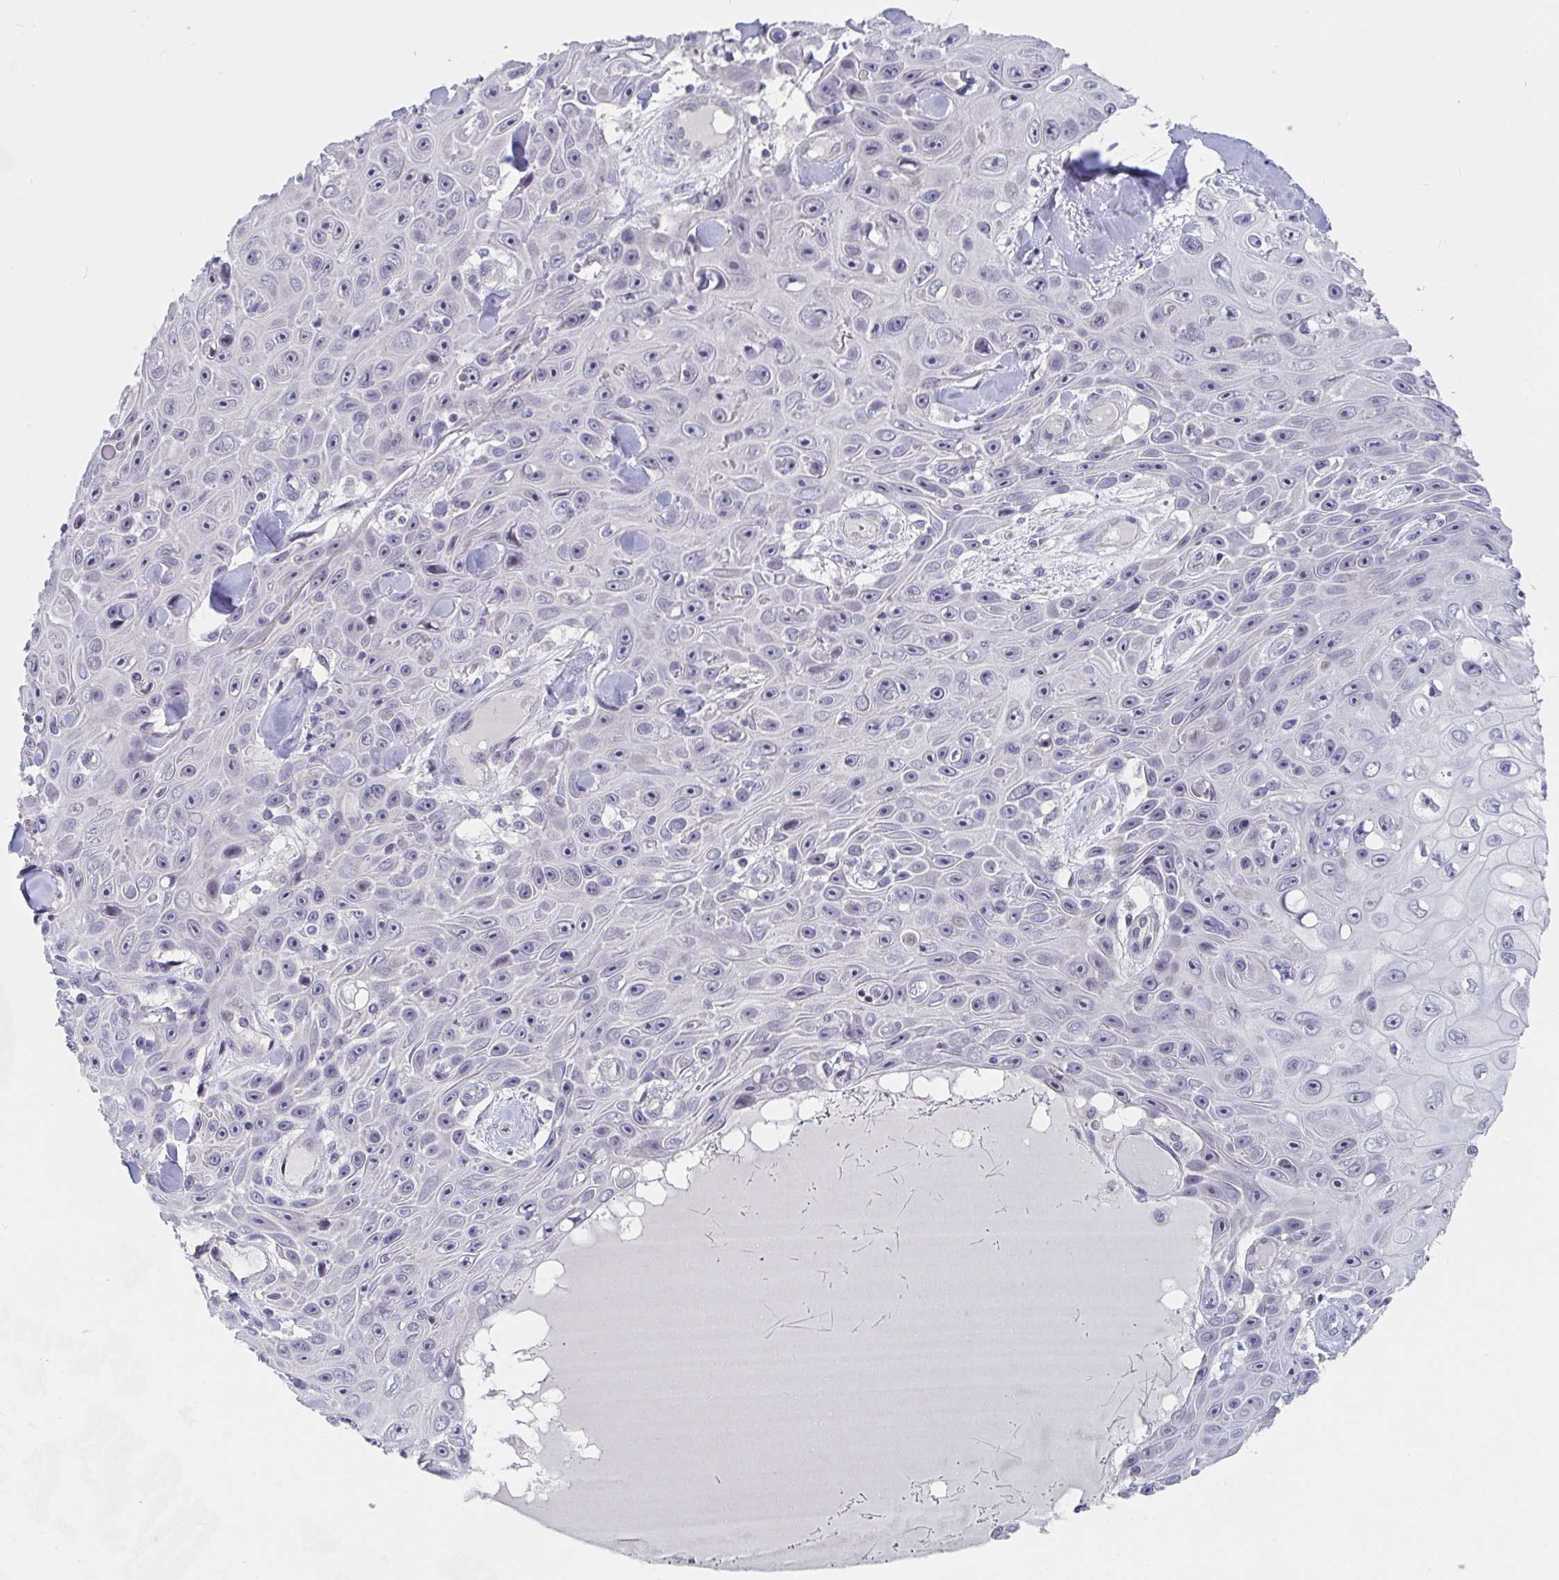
{"staining": {"intensity": "negative", "quantity": "none", "location": "none"}, "tissue": "skin cancer", "cell_type": "Tumor cells", "image_type": "cancer", "snomed": [{"axis": "morphology", "description": "Squamous cell carcinoma, NOS"}, {"axis": "topography", "description": "Skin"}], "caption": "This is an immunohistochemistry (IHC) photomicrograph of skin squamous cell carcinoma. There is no staining in tumor cells.", "gene": "FAM156B", "patient": {"sex": "male", "age": 82}}